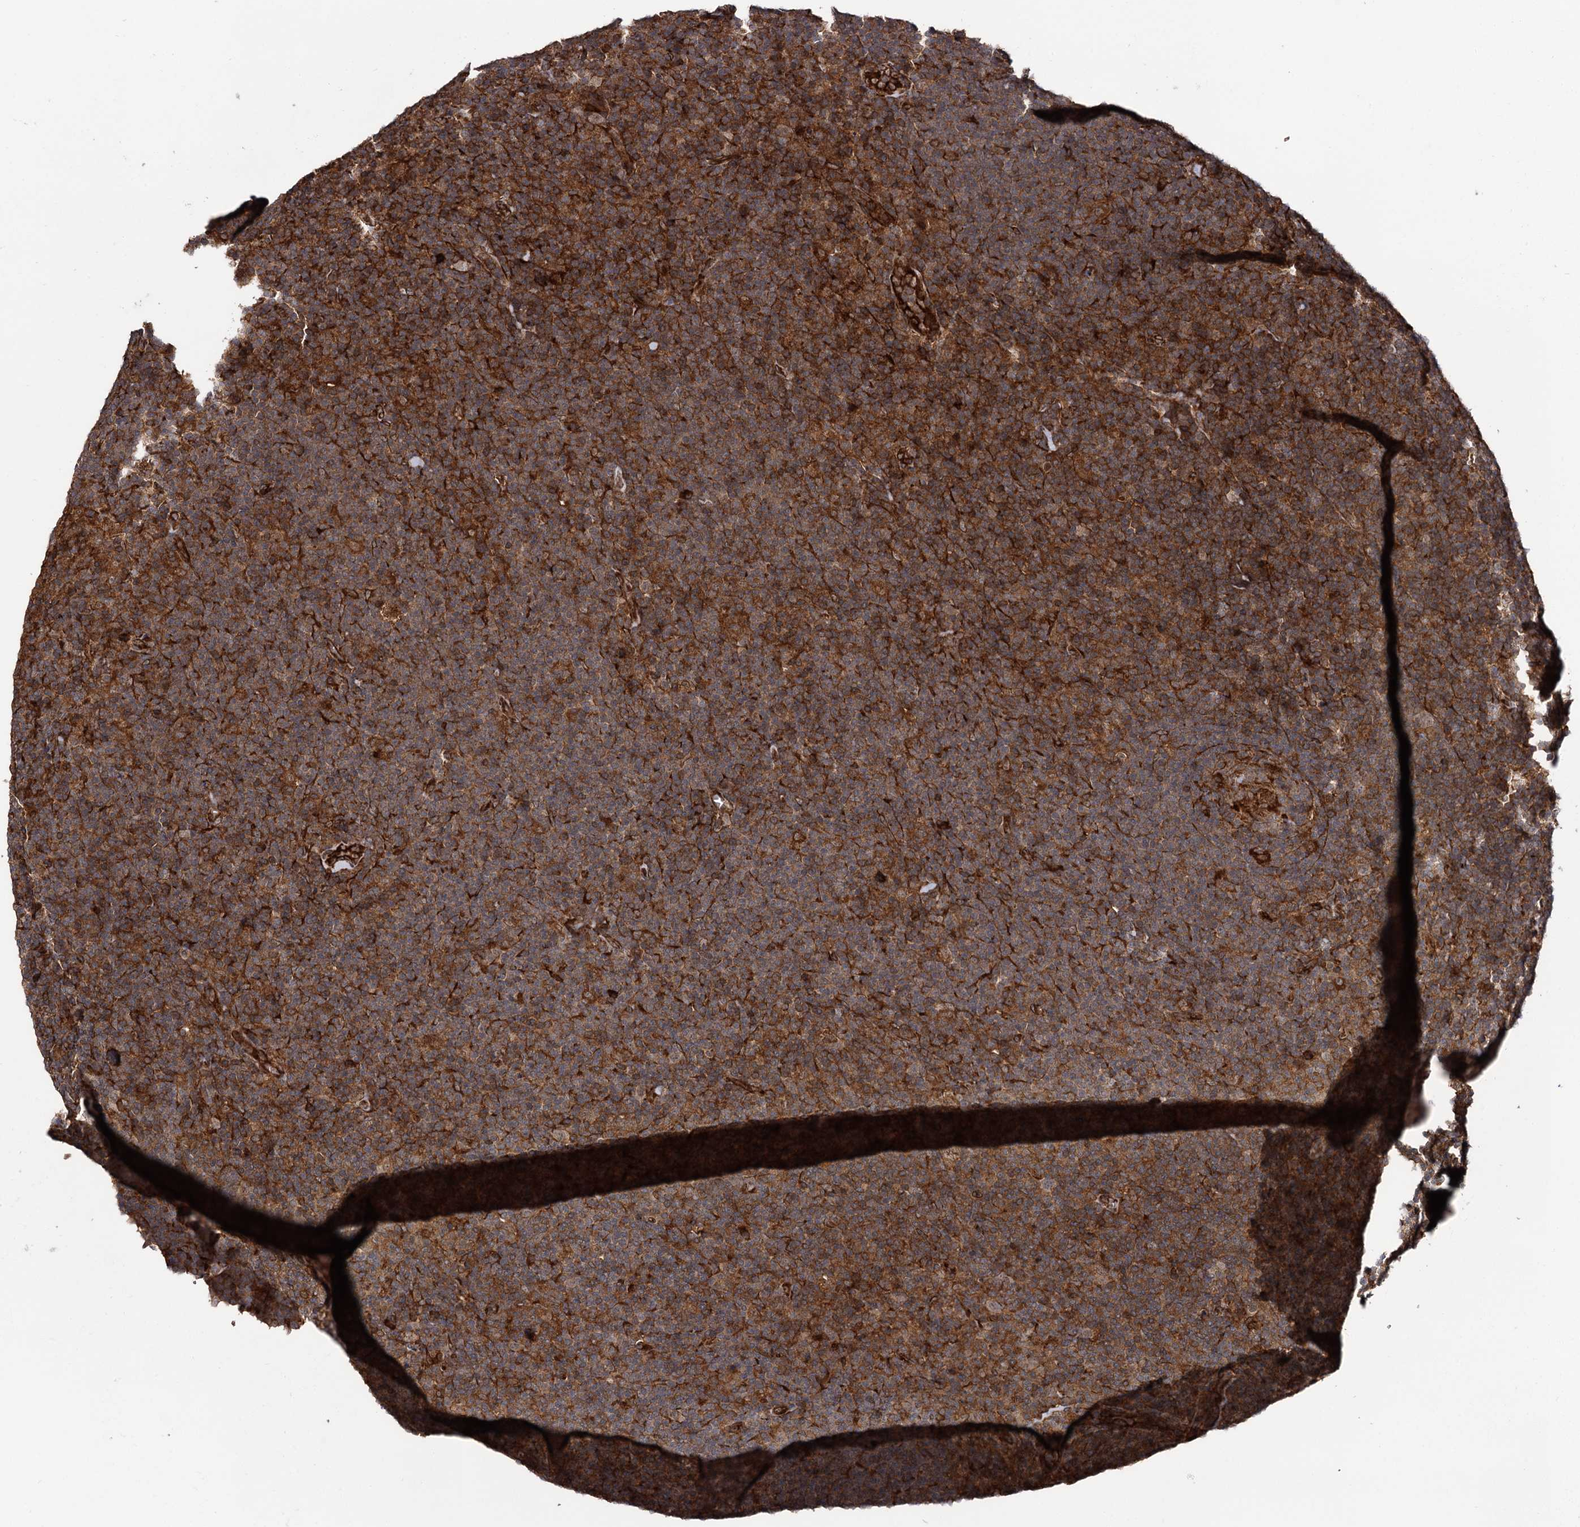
{"staining": {"intensity": "moderate", "quantity": ">75%", "location": "cytoplasmic/membranous"}, "tissue": "lymphoma", "cell_type": "Tumor cells", "image_type": "cancer", "snomed": [{"axis": "morphology", "description": "Hodgkin's disease, NOS"}, {"axis": "topography", "description": "Lymph node"}], "caption": "Hodgkin's disease was stained to show a protein in brown. There is medium levels of moderate cytoplasmic/membranous expression in about >75% of tumor cells.", "gene": "ATP8B4", "patient": {"sex": "female", "age": 57}}